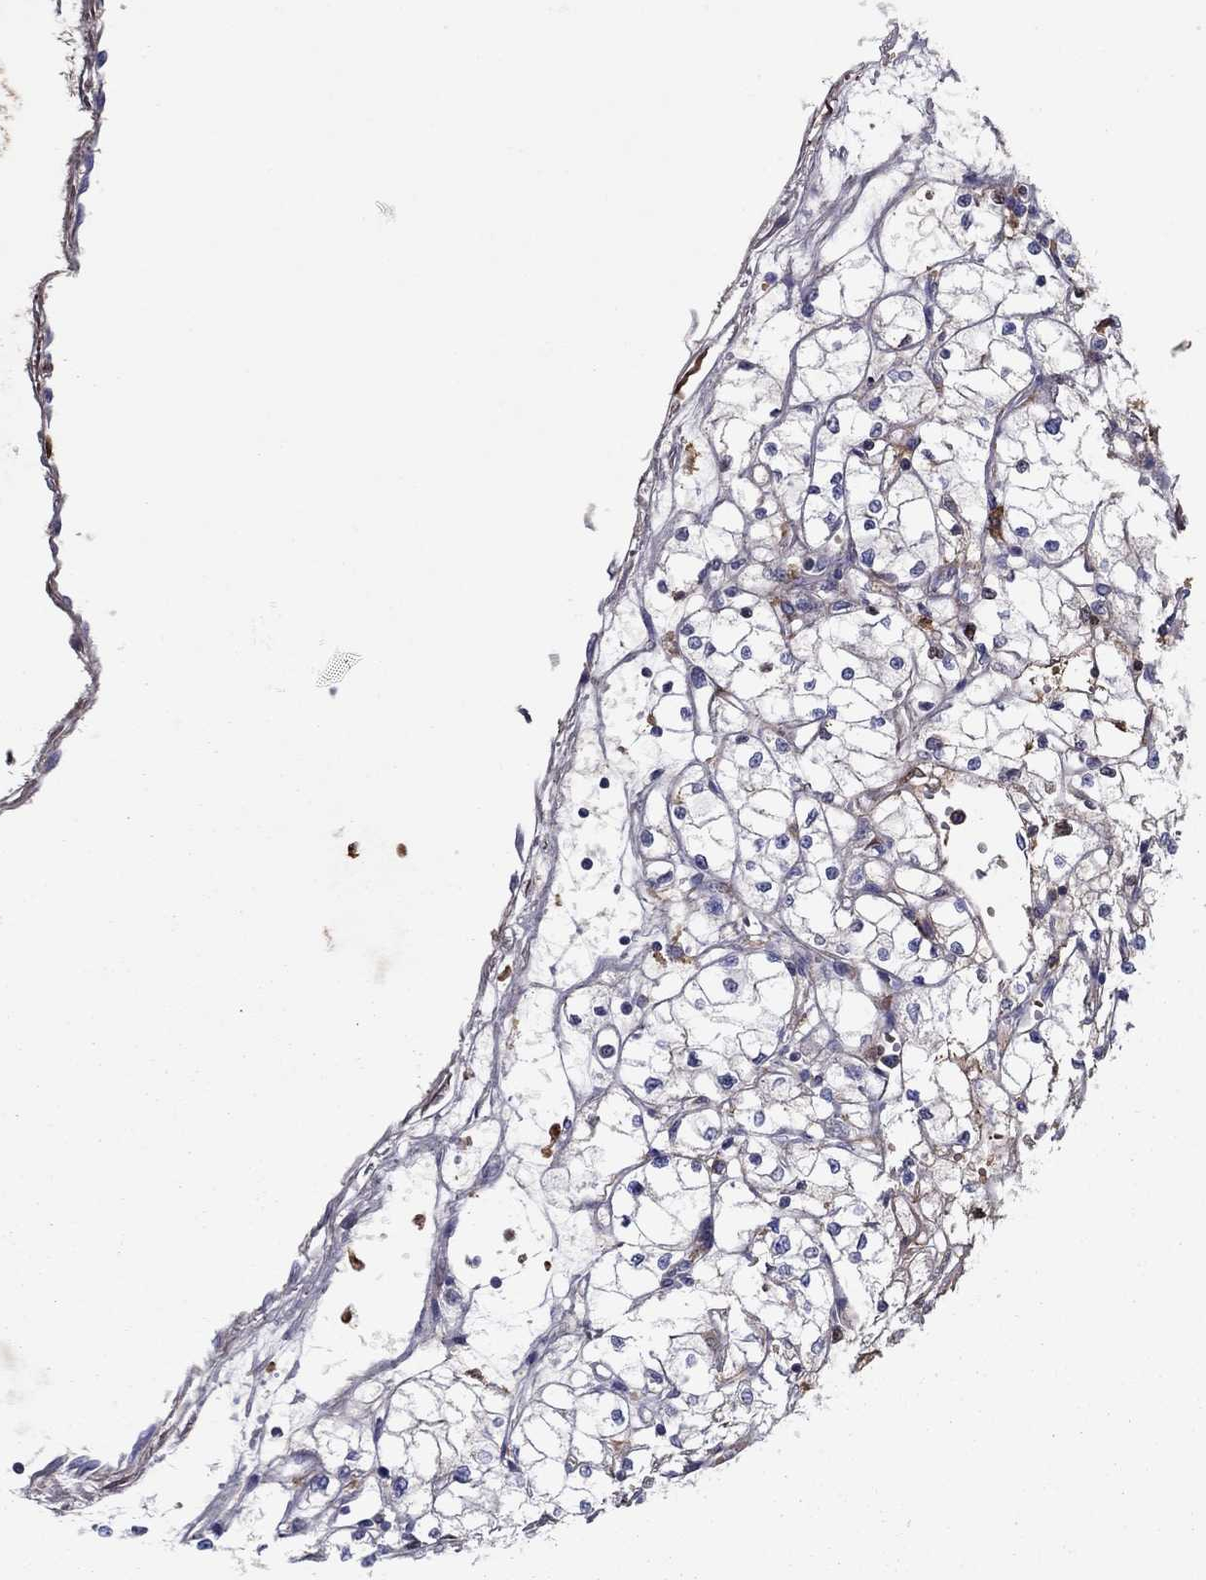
{"staining": {"intensity": "strong", "quantity": "<25%", "location": "nuclear"}, "tissue": "renal cancer", "cell_type": "Tumor cells", "image_type": "cancer", "snomed": [{"axis": "morphology", "description": "Adenocarcinoma, NOS"}, {"axis": "topography", "description": "Kidney"}], "caption": "Immunohistochemical staining of human renal cancer demonstrates strong nuclear protein expression in approximately <25% of tumor cells.", "gene": "HPX", "patient": {"sex": "male", "age": 67}}